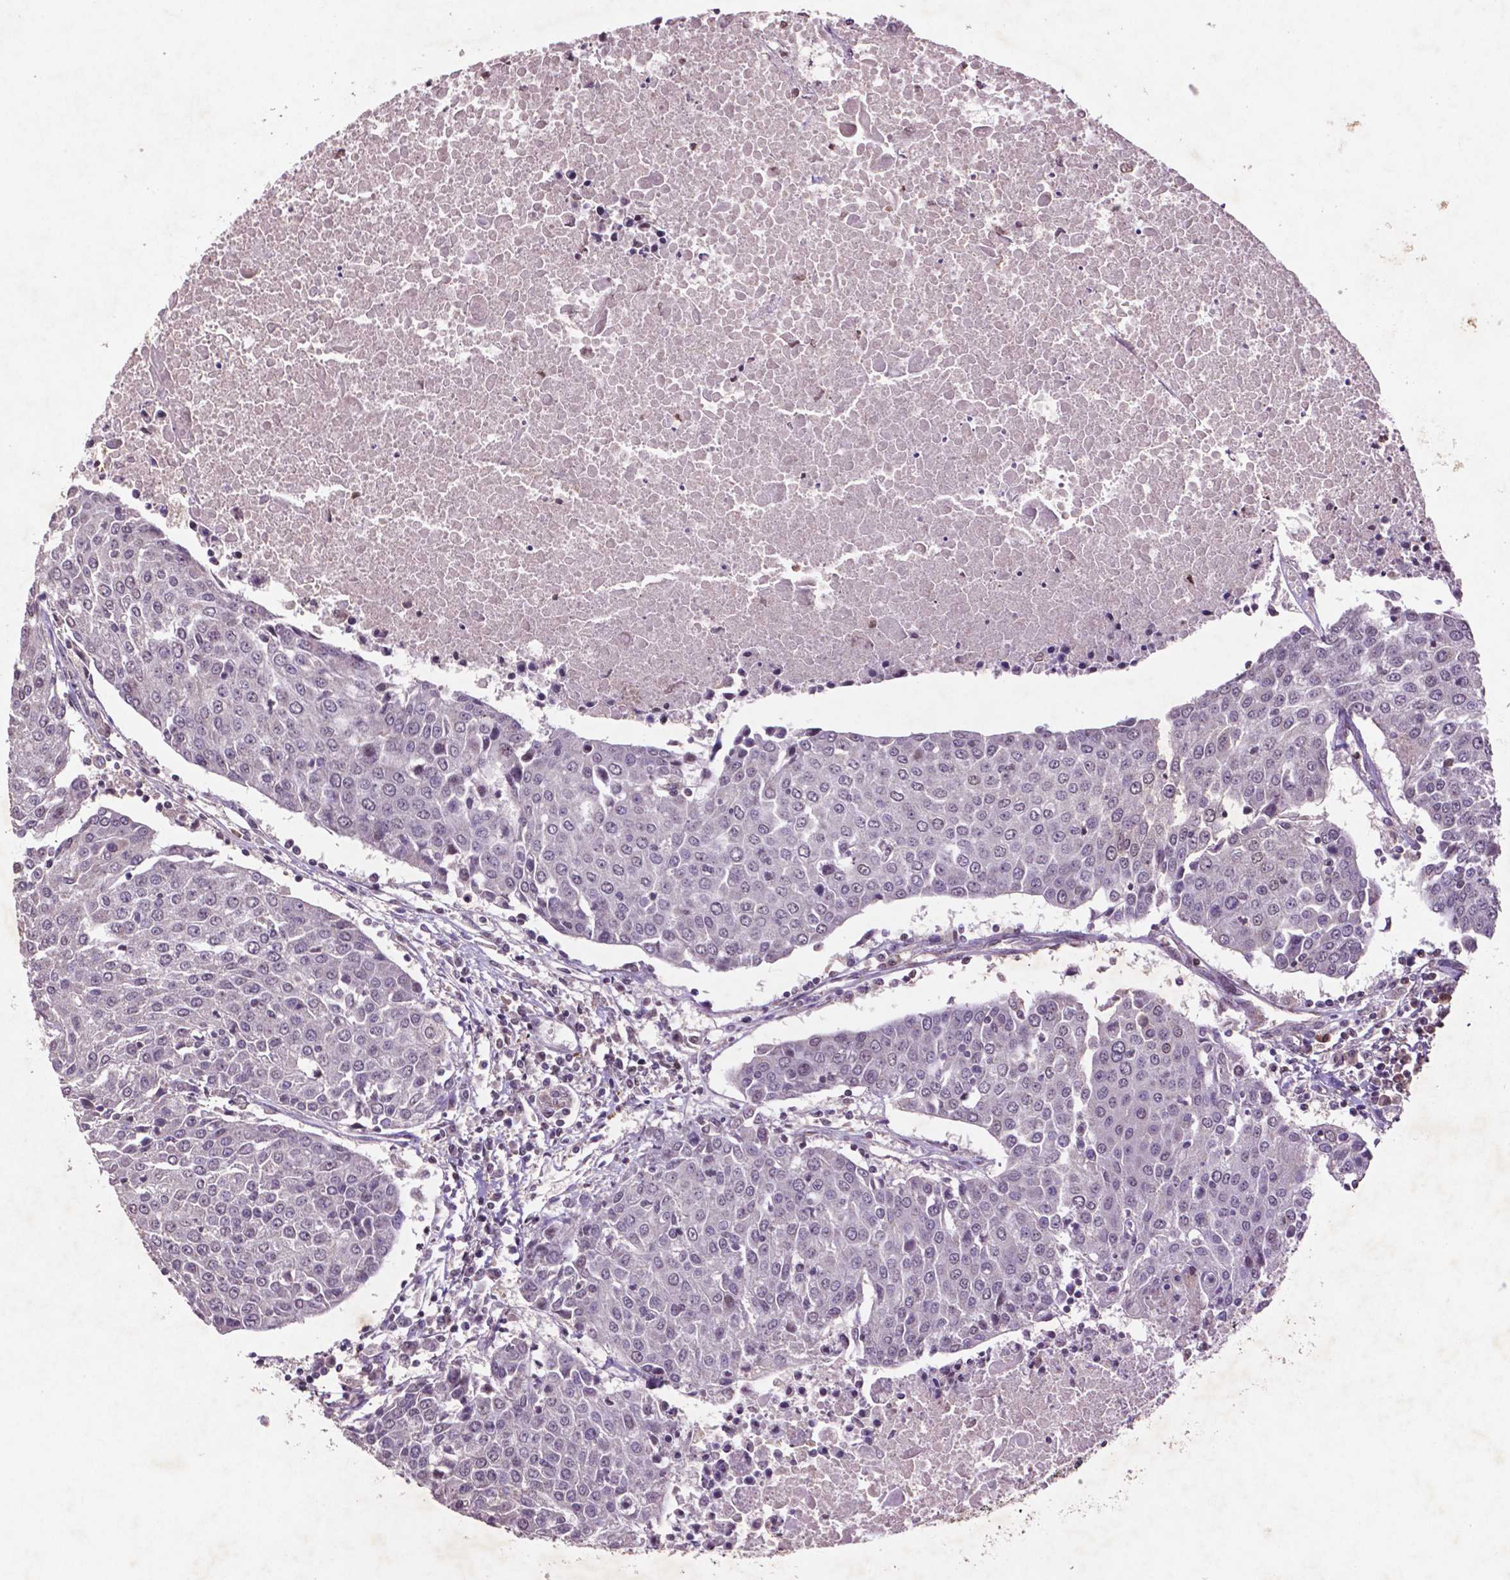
{"staining": {"intensity": "negative", "quantity": "none", "location": "none"}, "tissue": "urothelial cancer", "cell_type": "Tumor cells", "image_type": "cancer", "snomed": [{"axis": "morphology", "description": "Urothelial carcinoma, High grade"}, {"axis": "topography", "description": "Urinary bladder"}], "caption": "Tumor cells are negative for brown protein staining in urothelial cancer.", "gene": "GLRX", "patient": {"sex": "female", "age": 85}}